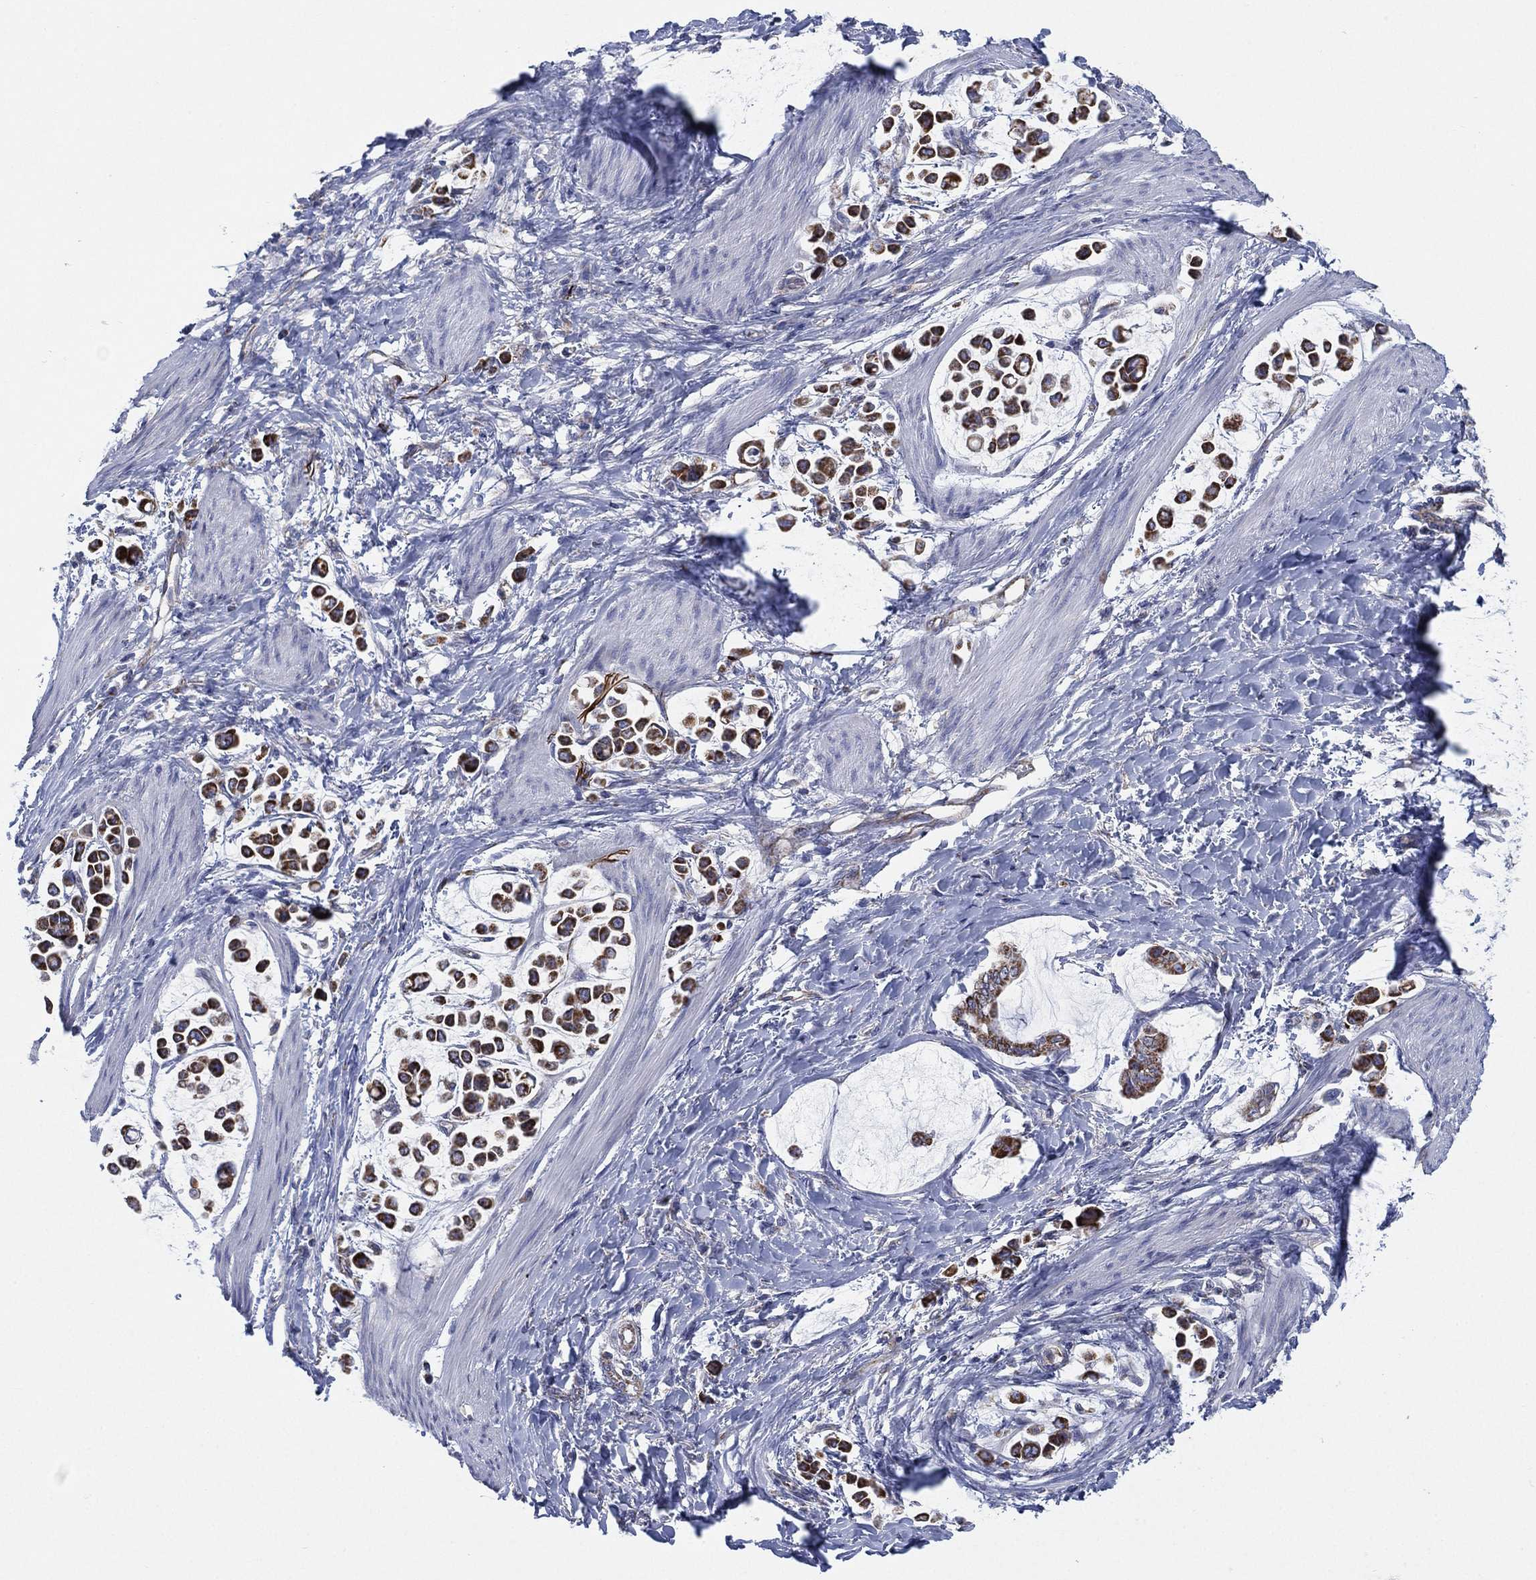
{"staining": {"intensity": "strong", "quantity": ">75%", "location": "cytoplasmic/membranous"}, "tissue": "stomach cancer", "cell_type": "Tumor cells", "image_type": "cancer", "snomed": [{"axis": "morphology", "description": "Adenocarcinoma, NOS"}, {"axis": "topography", "description": "Stomach"}], "caption": "The histopathology image reveals staining of adenocarcinoma (stomach), revealing strong cytoplasmic/membranous protein staining (brown color) within tumor cells.", "gene": "INA", "patient": {"sex": "male", "age": 82}}